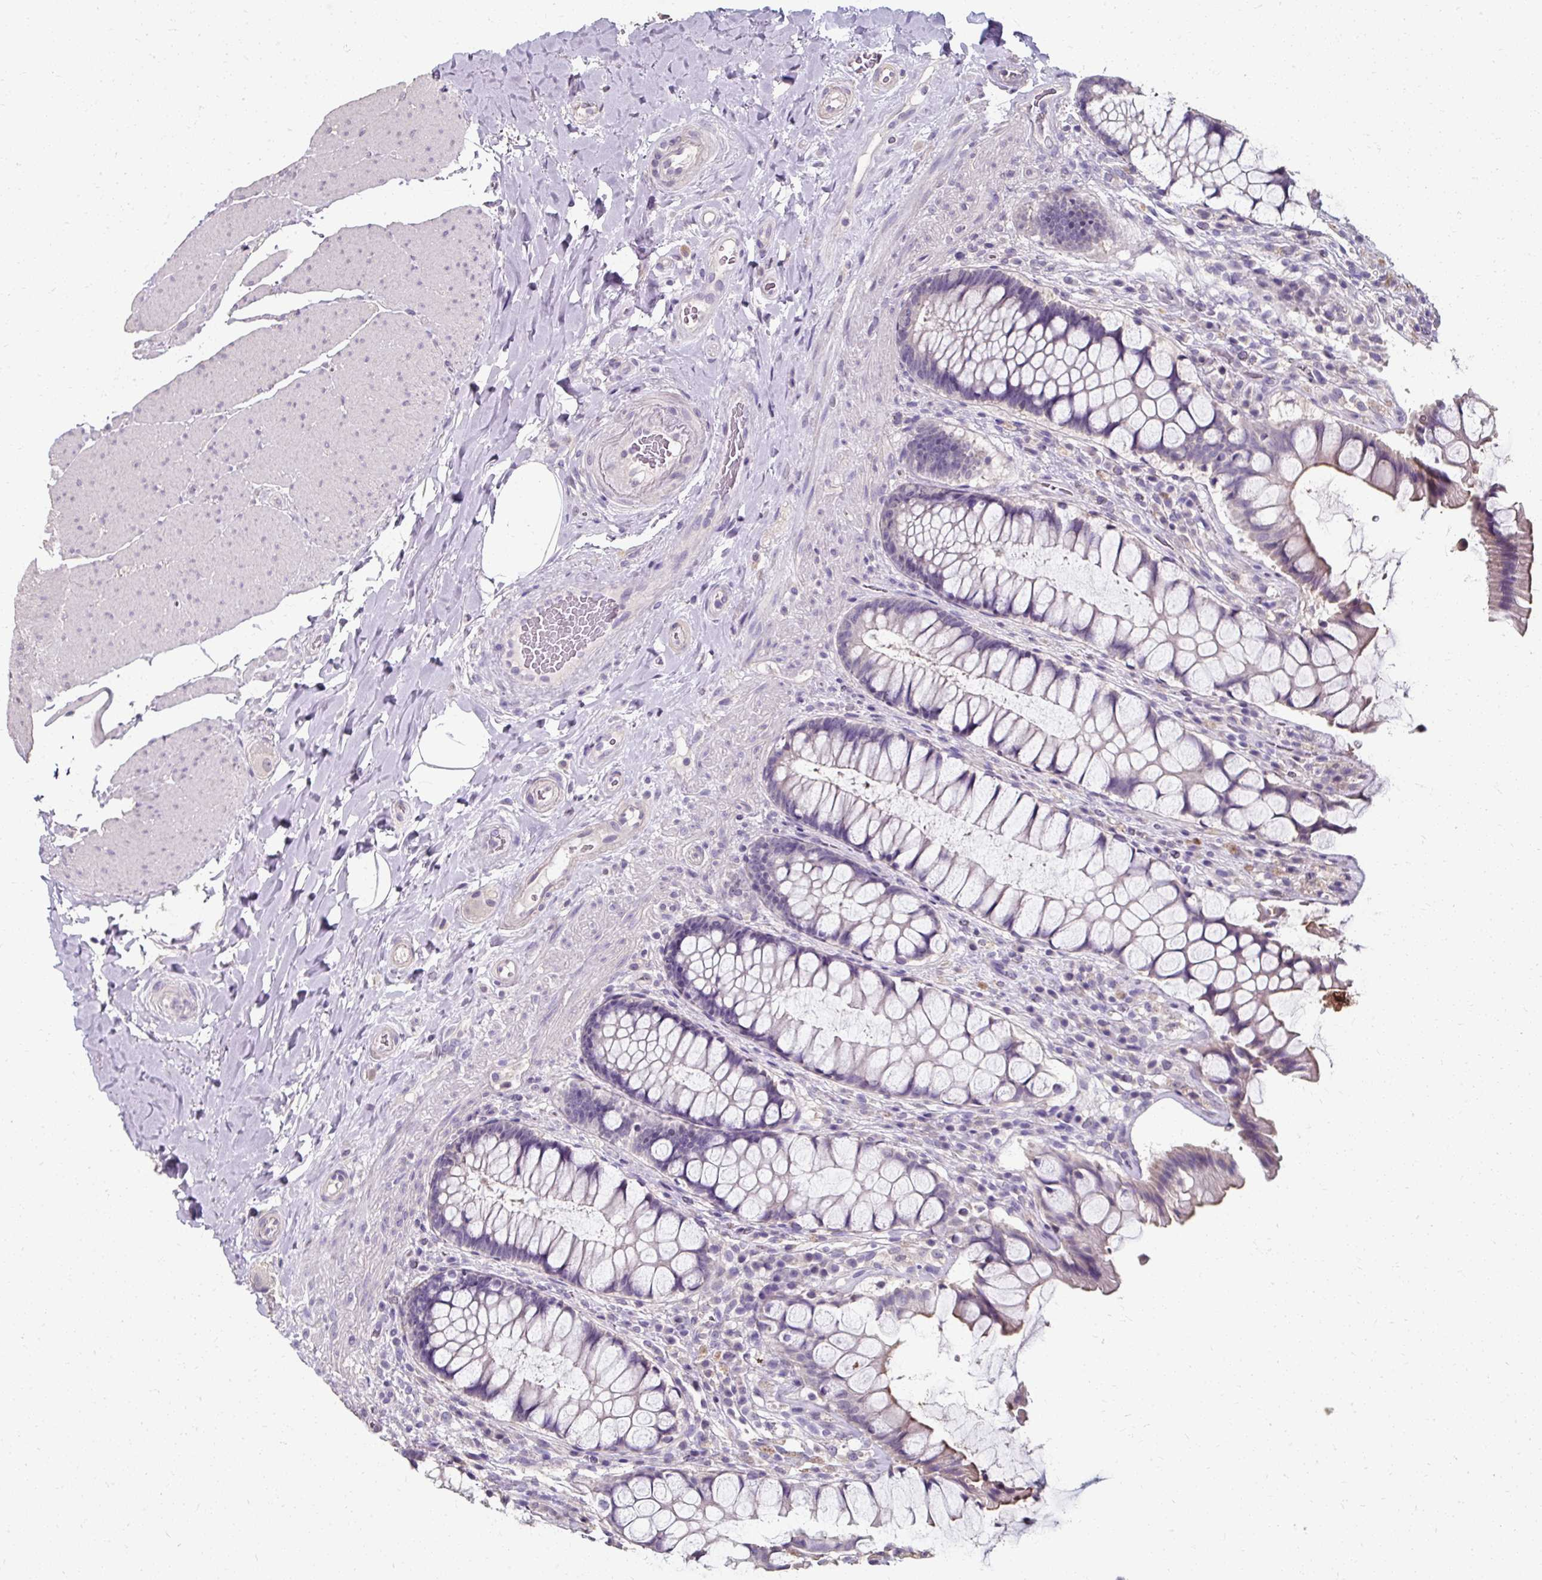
{"staining": {"intensity": "moderate", "quantity": "<25%", "location": "cytoplasmic/membranous"}, "tissue": "rectum", "cell_type": "Glandular cells", "image_type": "normal", "snomed": [{"axis": "morphology", "description": "Normal tissue, NOS"}, {"axis": "topography", "description": "Rectum"}], "caption": "Immunohistochemistry of benign human rectum displays low levels of moderate cytoplasmic/membranous positivity in approximately <25% of glandular cells. The protein is shown in brown color, while the nuclei are stained blue.", "gene": "KLHL24", "patient": {"sex": "female", "age": 58}}